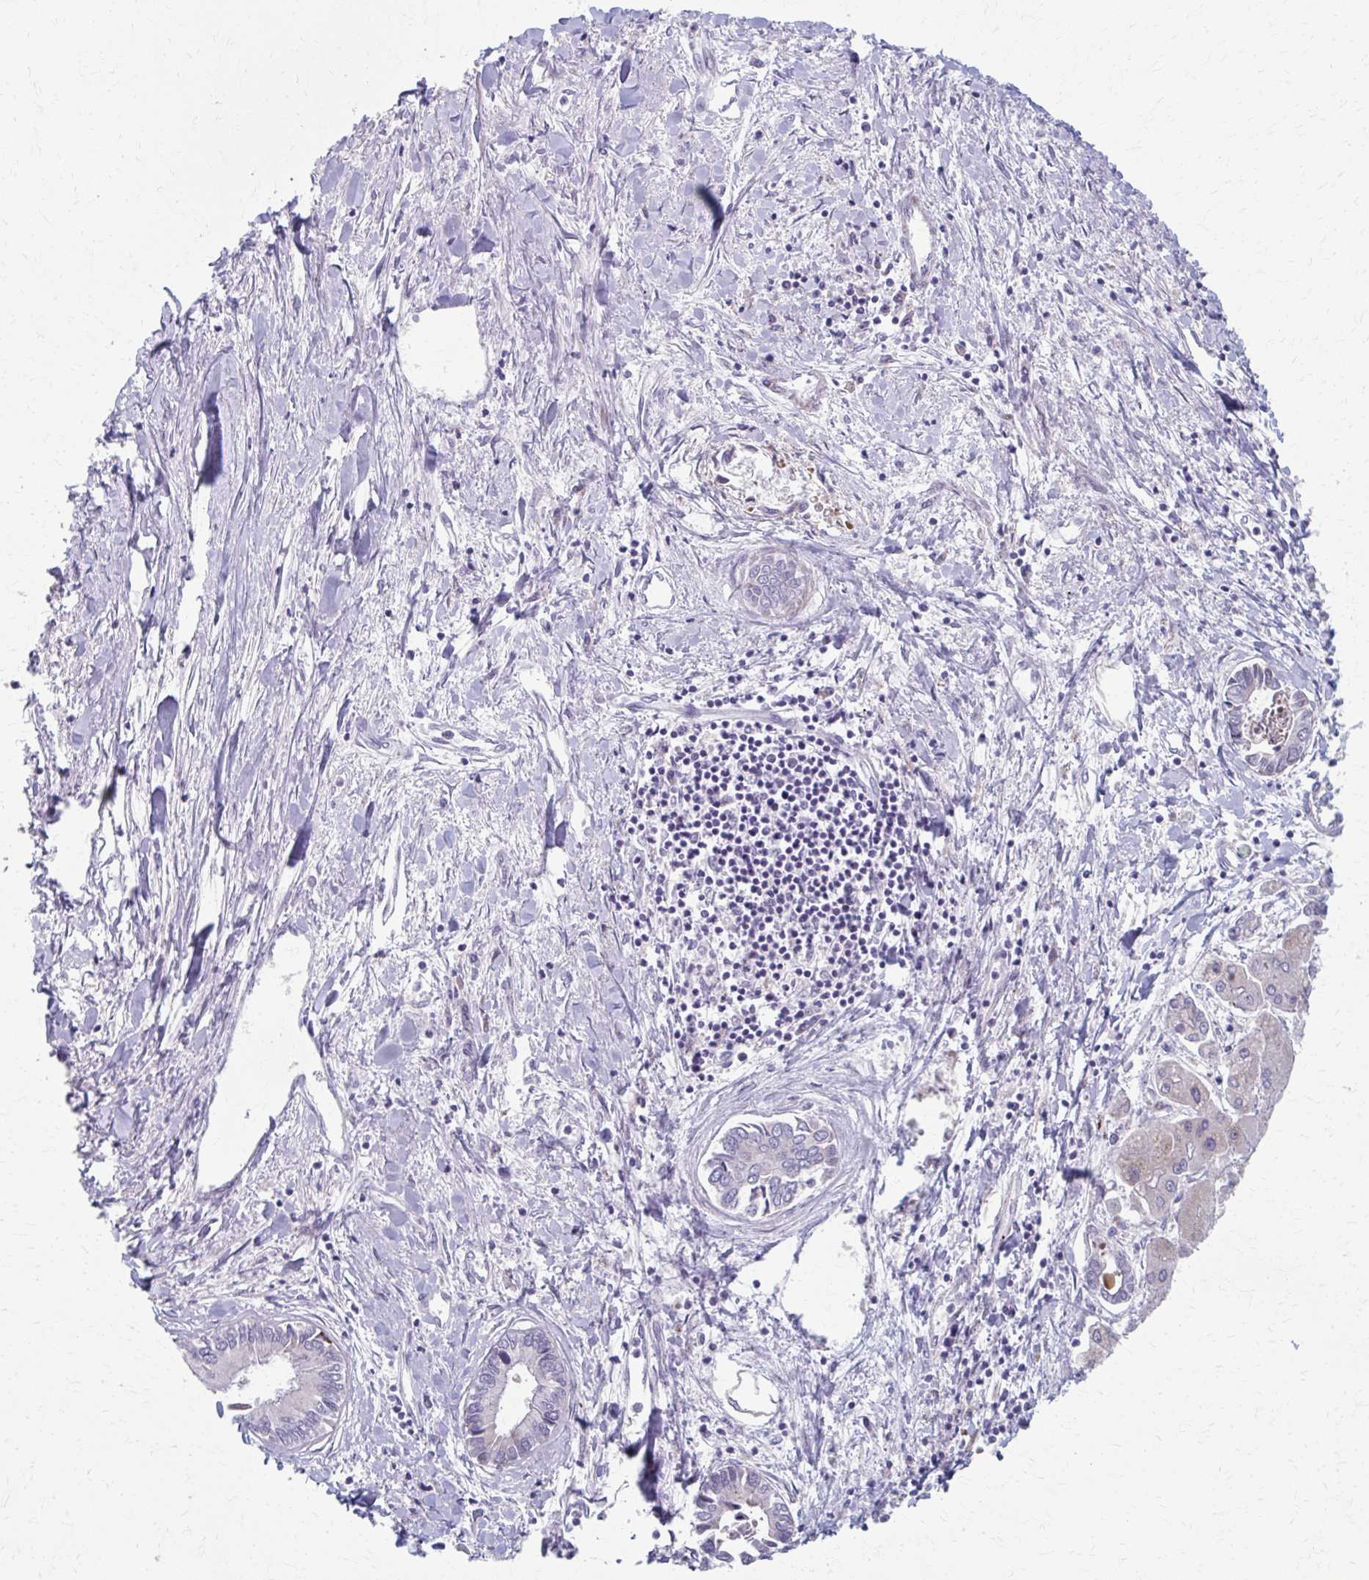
{"staining": {"intensity": "negative", "quantity": "none", "location": "none"}, "tissue": "liver cancer", "cell_type": "Tumor cells", "image_type": "cancer", "snomed": [{"axis": "morphology", "description": "Cholangiocarcinoma"}, {"axis": "topography", "description": "Liver"}], "caption": "Protein analysis of cholangiocarcinoma (liver) reveals no significant staining in tumor cells.", "gene": "OLFM2", "patient": {"sex": "male", "age": 66}}